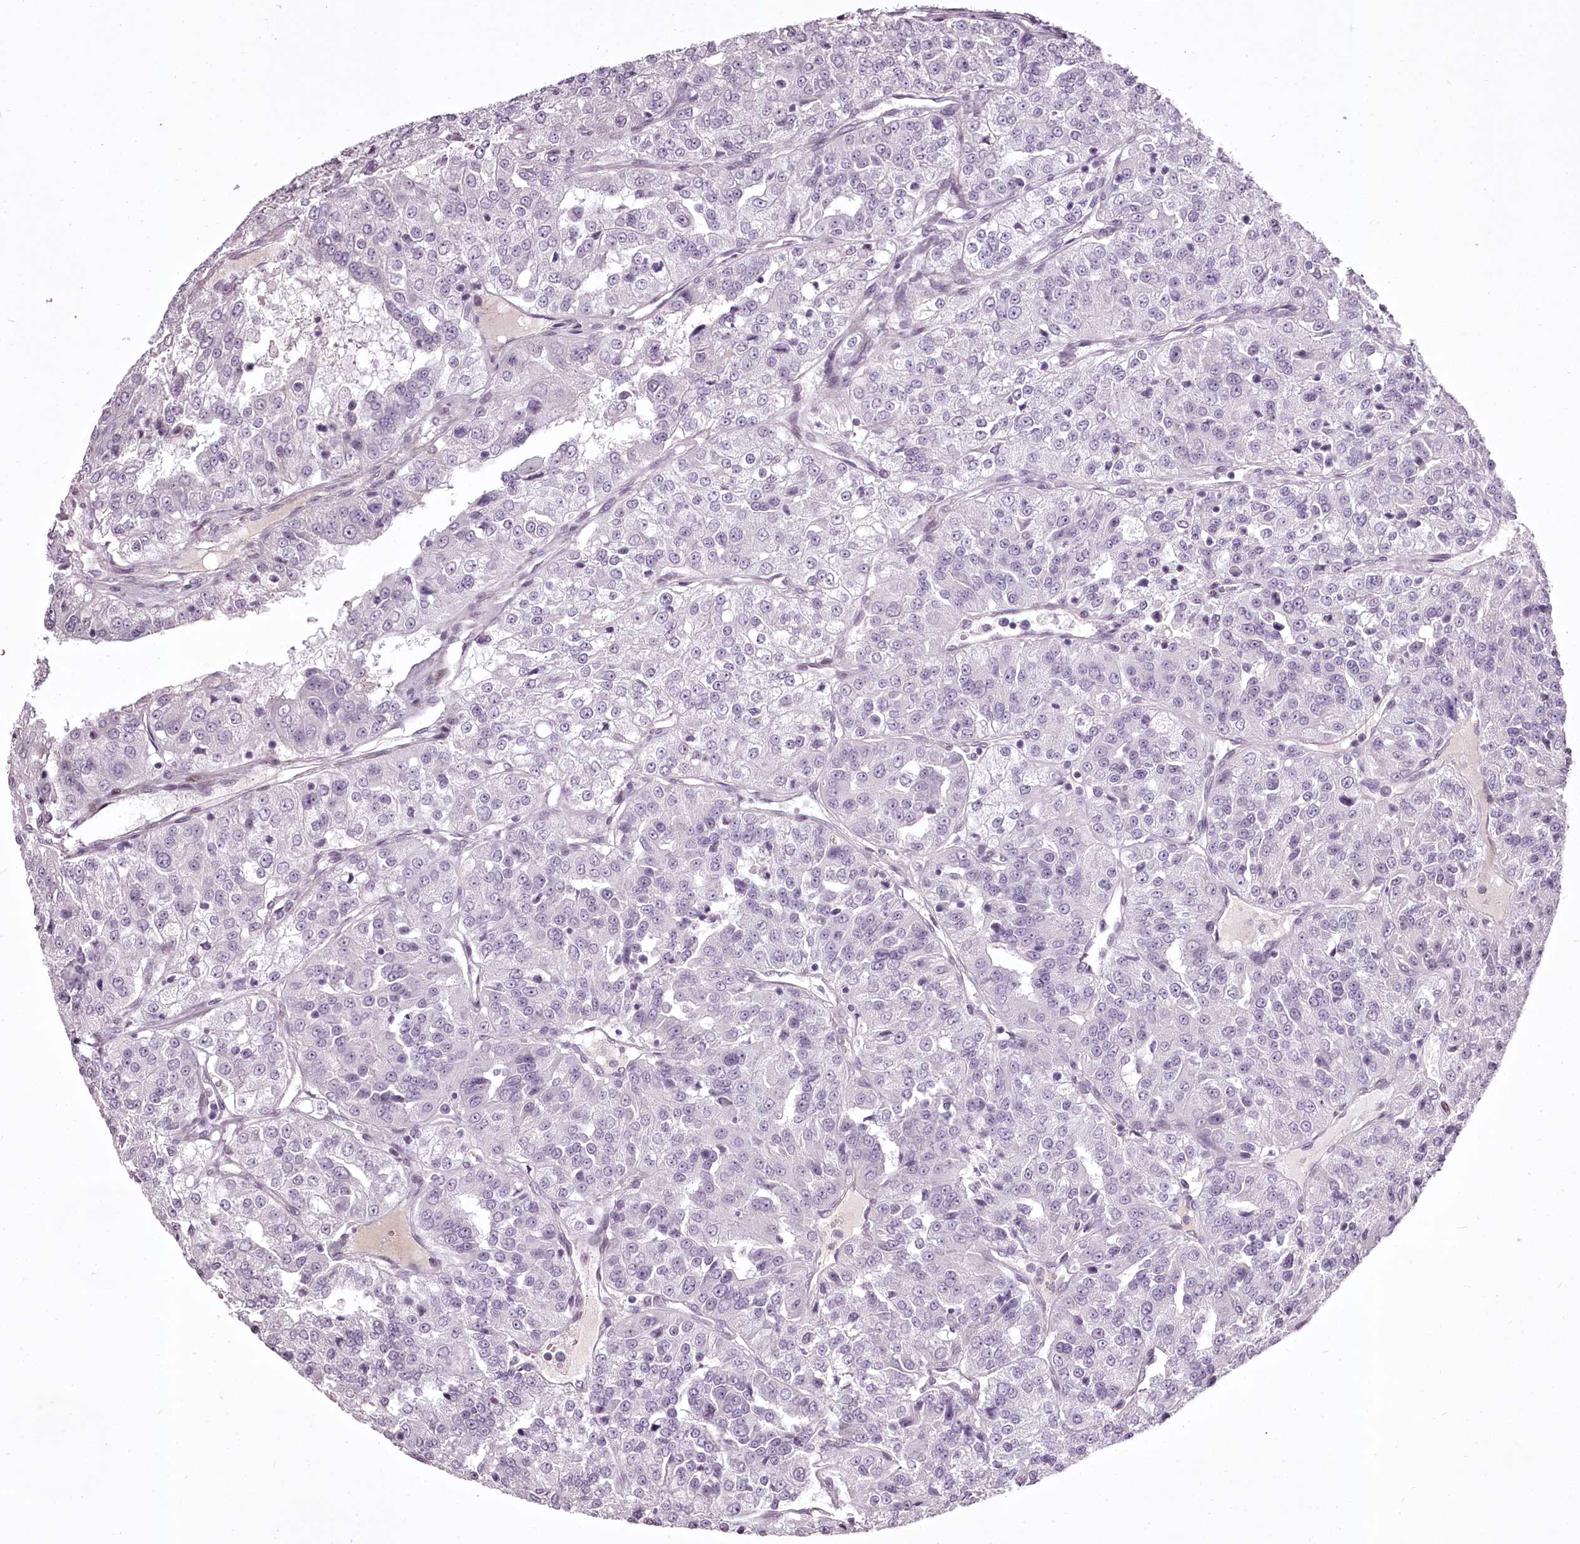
{"staining": {"intensity": "negative", "quantity": "none", "location": "none"}, "tissue": "renal cancer", "cell_type": "Tumor cells", "image_type": "cancer", "snomed": [{"axis": "morphology", "description": "Adenocarcinoma, NOS"}, {"axis": "topography", "description": "Kidney"}], "caption": "The micrograph demonstrates no significant positivity in tumor cells of renal cancer.", "gene": "C1orf56", "patient": {"sex": "female", "age": 63}}